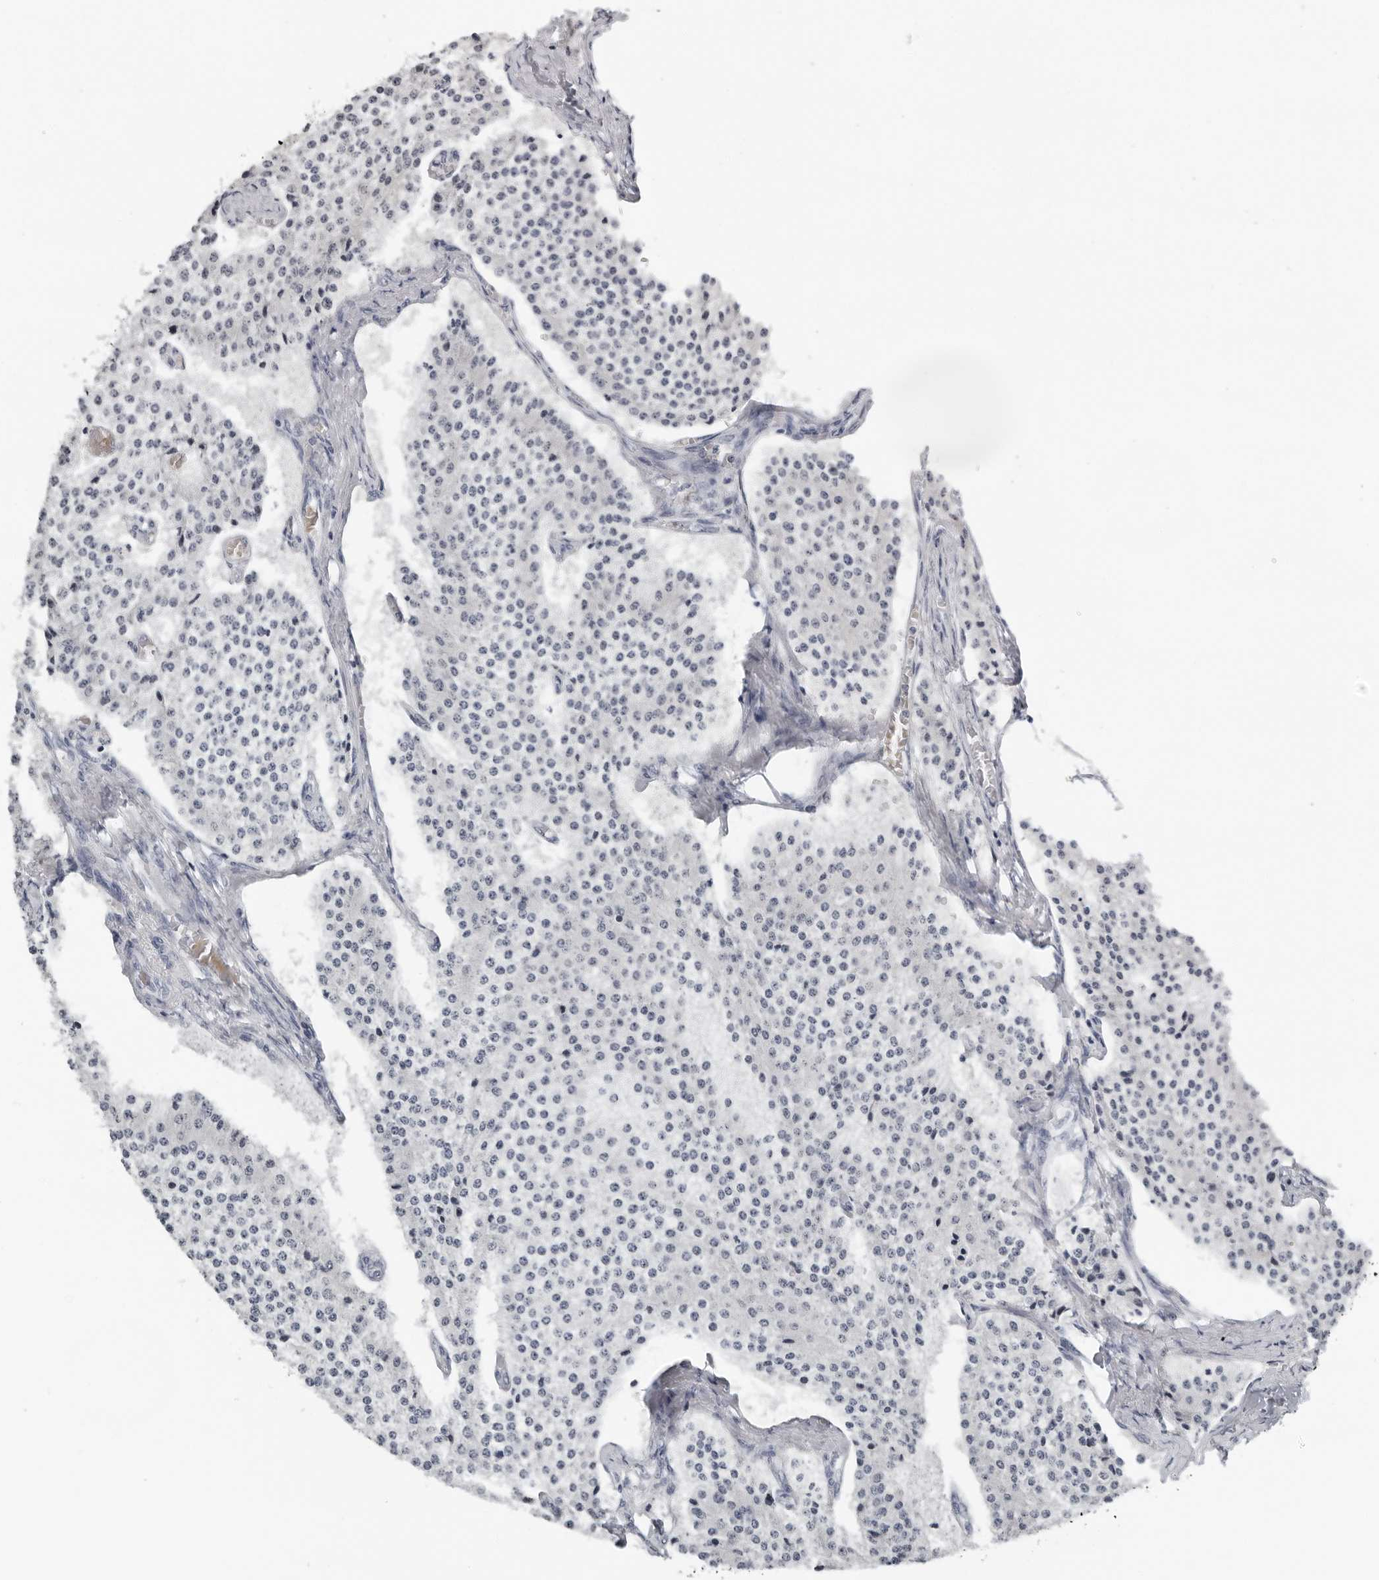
{"staining": {"intensity": "negative", "quantity": "none", "location": "none"}, "tissue": "carcinoid", "cell_type": "Tumor cells", "image_type": "cancer", "snomed": [{"axis": "morphology", "description": "Carcinoid, malignant, NOS"}, {"axis": "topography", "description": "Colon"}], "caption": "Tumor cells are negative for protein expression in human carcinoid (malignant).", "gene": "PPP1R42", "patient": {"sex": "female", "age": 52}}